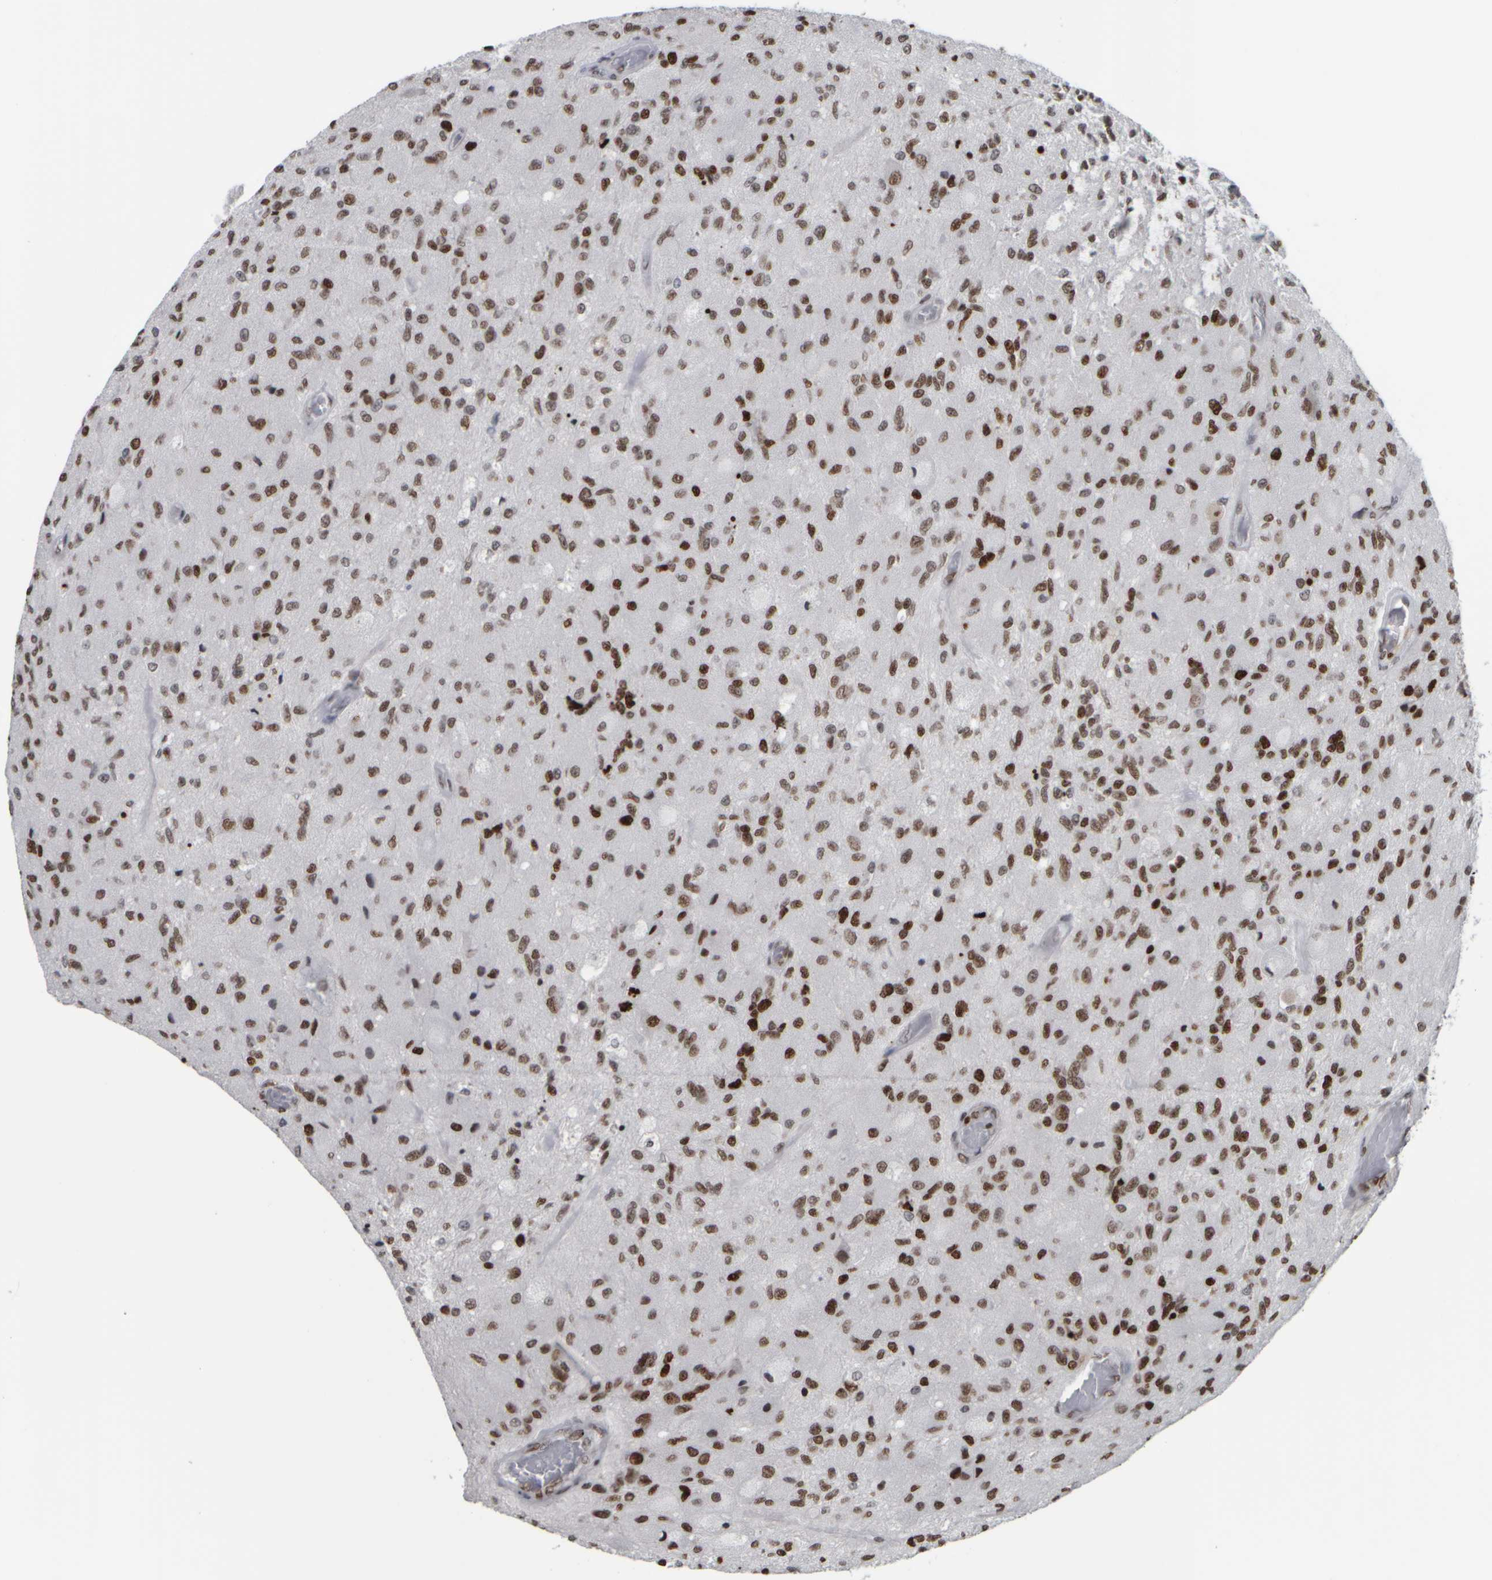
{"staining": {"intensity": "strong", "quantity": ">75%", "location": "nuclear"}, "tissue": "glioma", "cell_type": "Tumor cells", "image_type": "cancer", "snomed": [{"axis": "morphology", "description": "Normal tissue, NOS"}, {"axis": "morphology", "description": "Glioma, malignant, High grade"}, {"axis": "topography", "description": "Cerebral cortex"}], "caption": "A photomicrograph of human malignant high-grade glioma stained for a protein demonstrates strong nuclear brown staining in tumor cells.", "gene": "TOP2B", "patient": {"sex": "male", "age": 77}}